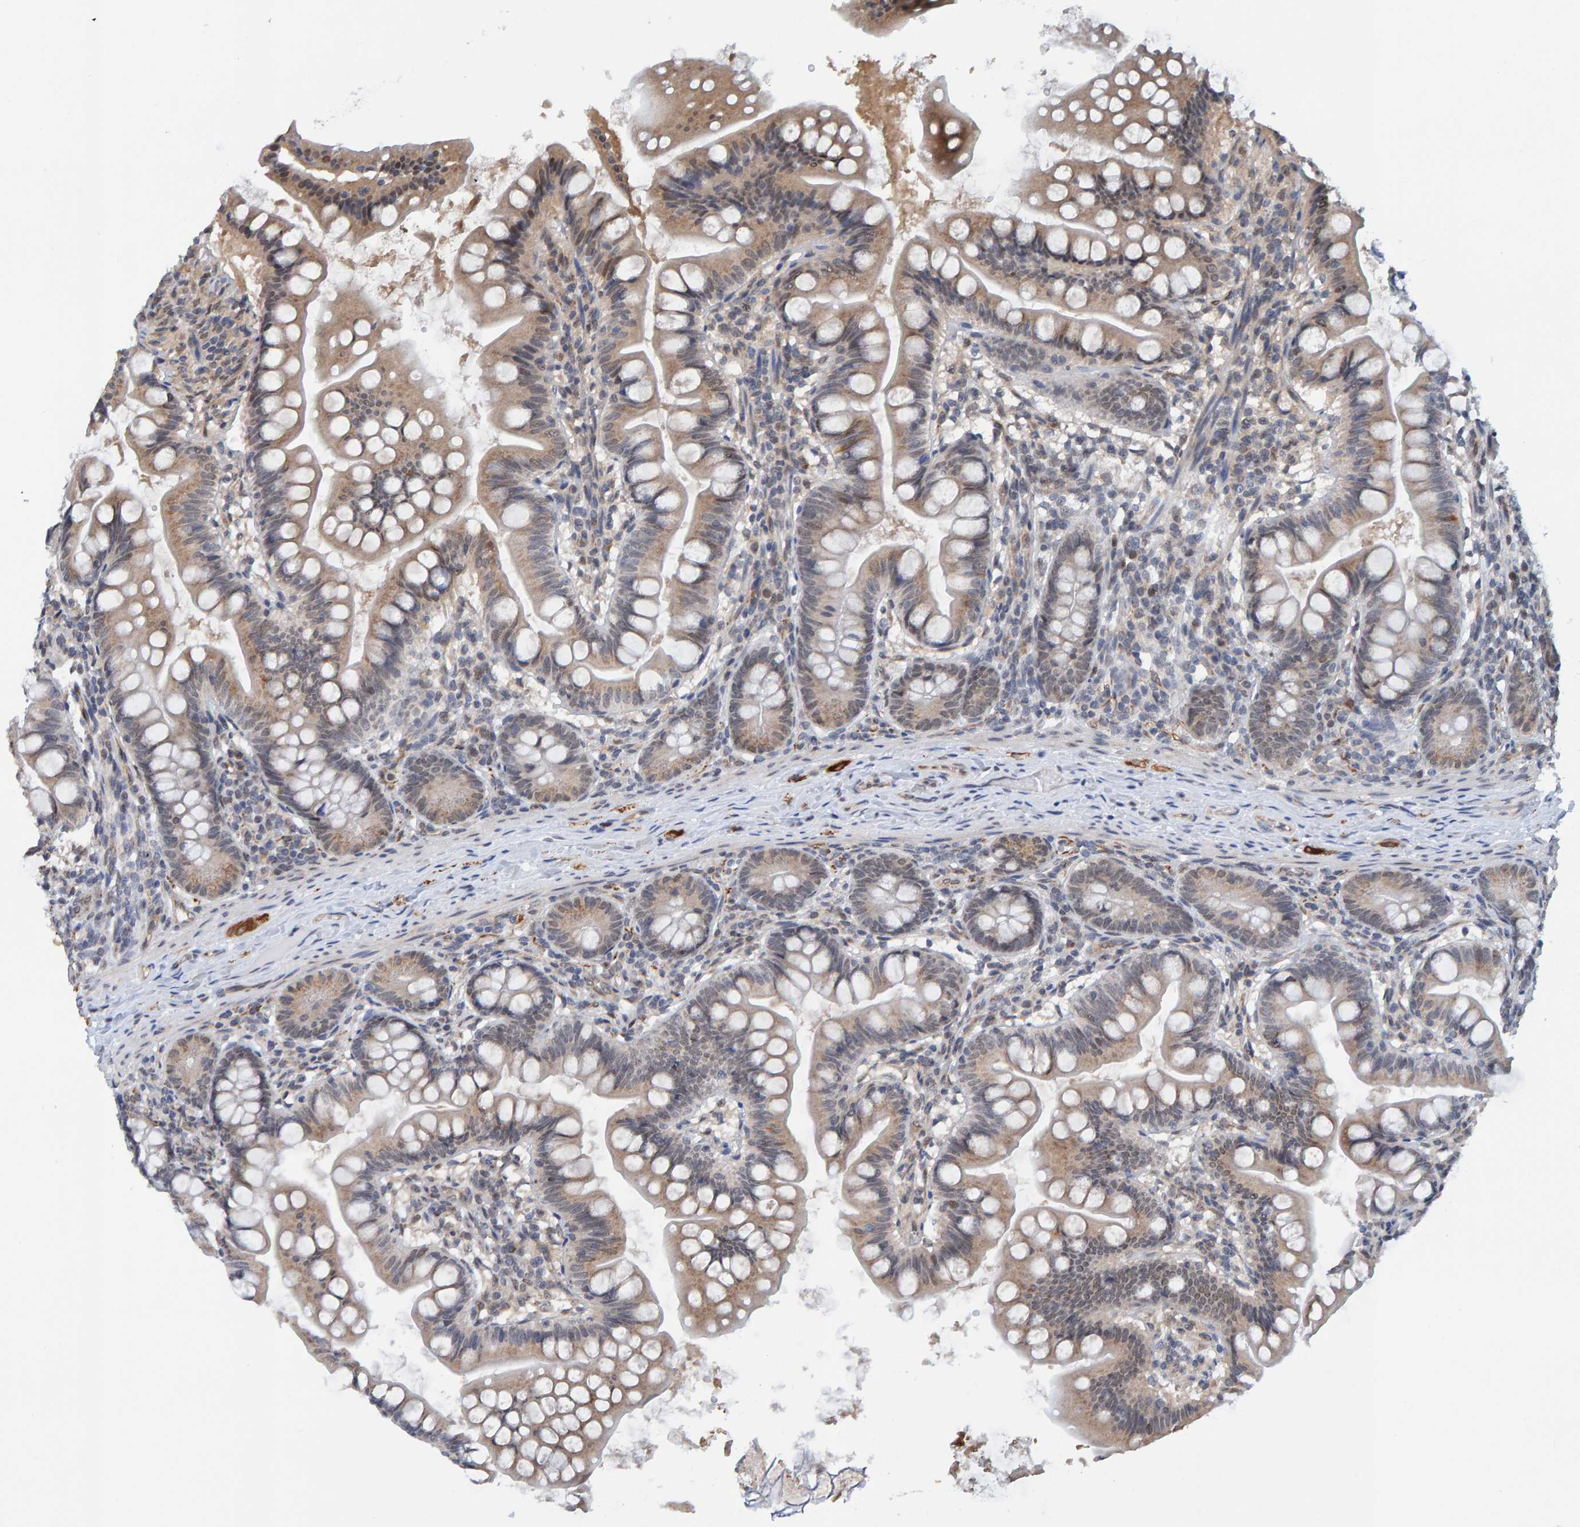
{"staining": {"intensity": "moderate", "quantity": ">75%", "location": "cytoplasmic/membranous"}, "tissue": "small intestine", "cell_type": "Glandular cells", "image_type": "normal", "snomed": [{"axis": "morphology", "description": "Normal tissue, NOS"}, {"axis": "topography", "description": "Small intestine"}], "caption": "IHC micrograph of benign human small intestine stained for a protein (brown), which exhibits medium levels of moderate cytoplasmic/membranous expression in about >75% of glandular cells.", "gene": "SCRN2", "patient": {"sex": "male", "age": 7}}